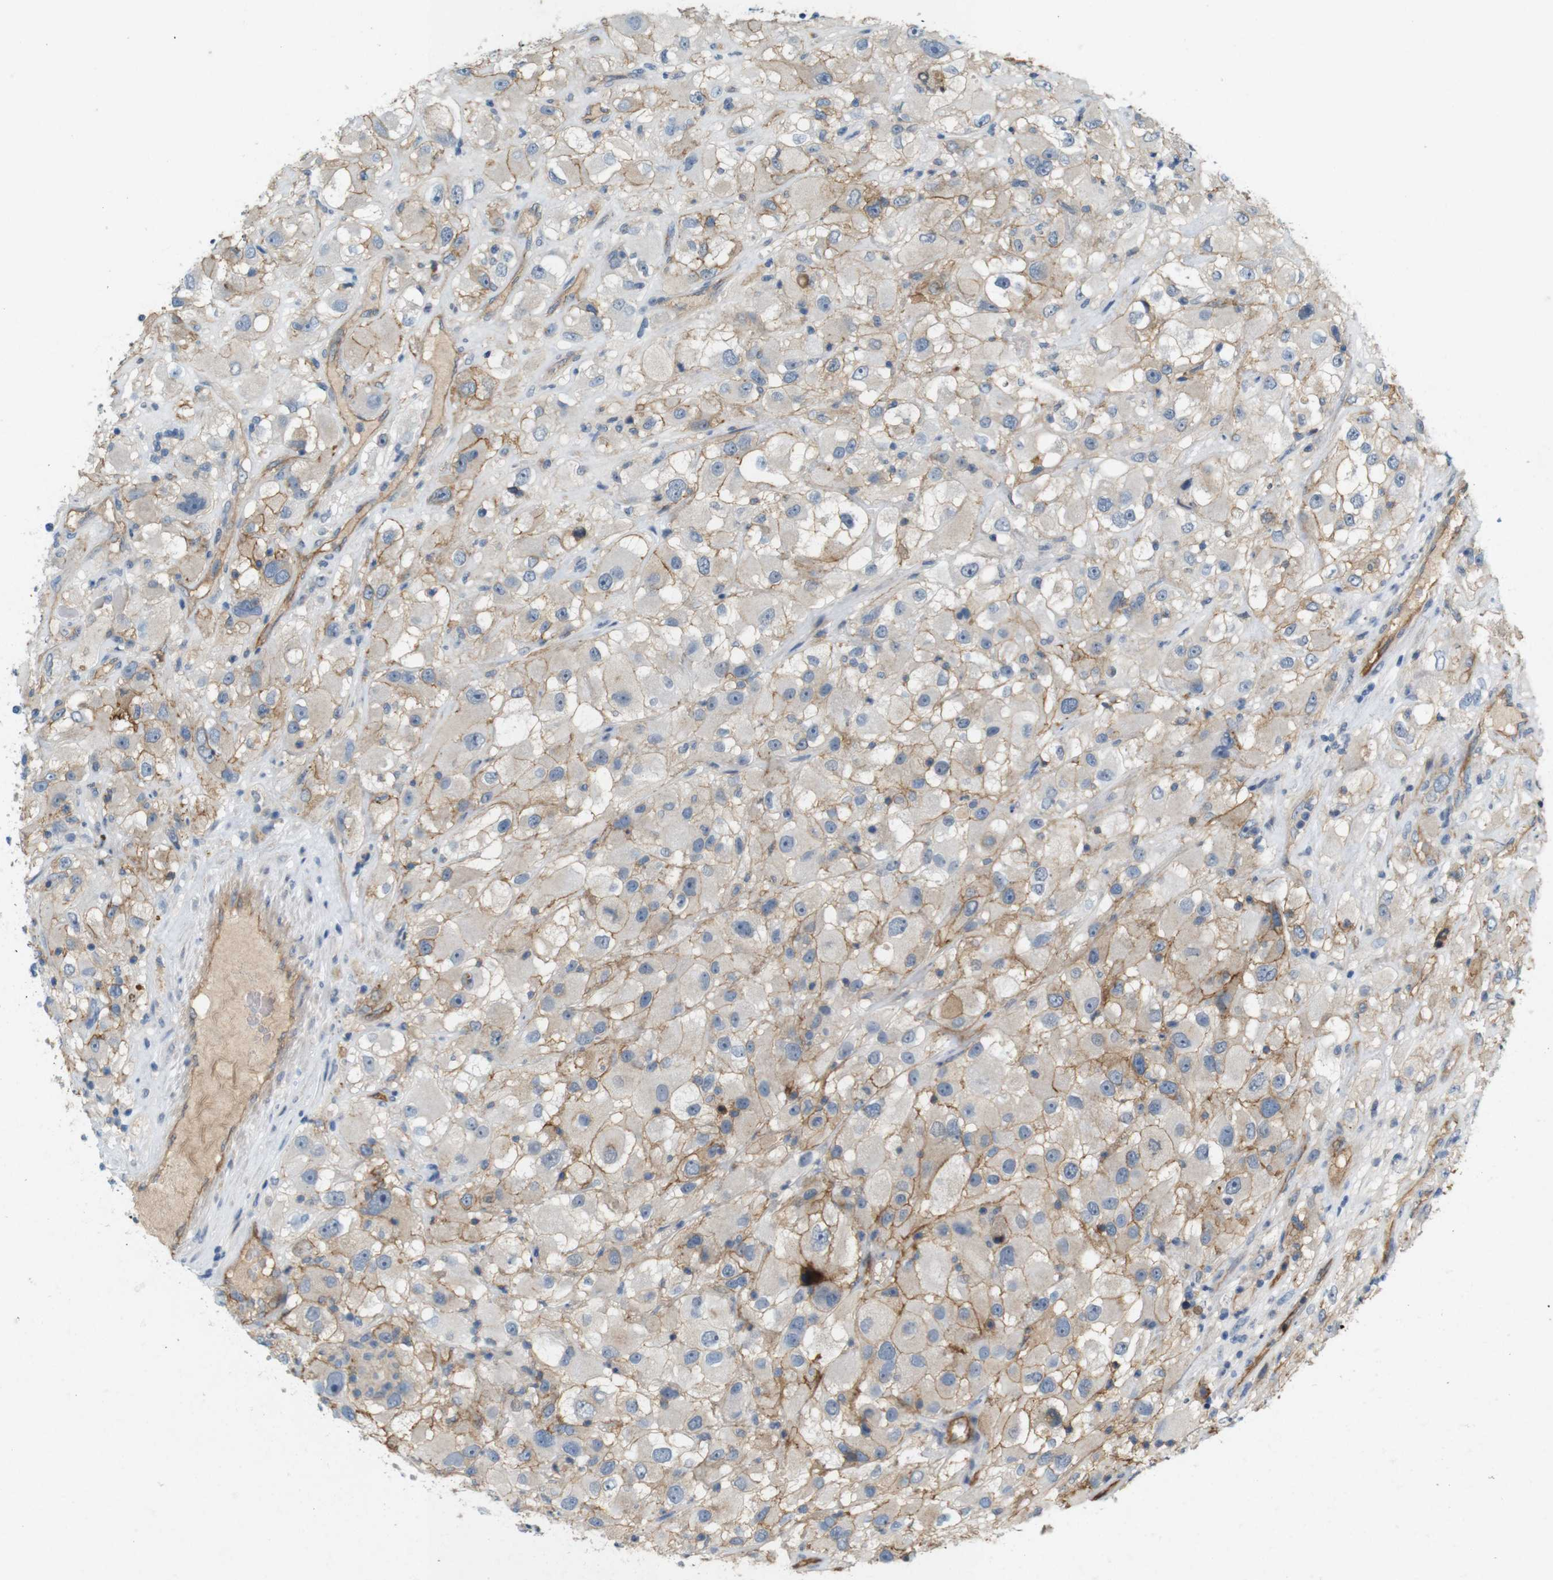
{"staining": {"intensity": "moderate", "quantity": ">75%", "location": "cytoplasmic/membranous"}, "tissue": "renal cancer", "cell_type": "Tumor cells", "image_type": "cancer", "snomed": [{"axis": "morphology", "description": "Adenocarcinoma, NOS"}, {"axis": "topography", "description": "Kidney"}], "caption": "Protein expression analysis of adenocarcinoma (renal) exhibits moderate cytoplasmic/membranous positivity in about >75% of tumor cells.", "gene": "PVR", "patient": {"sex": "female", "age": 52}}